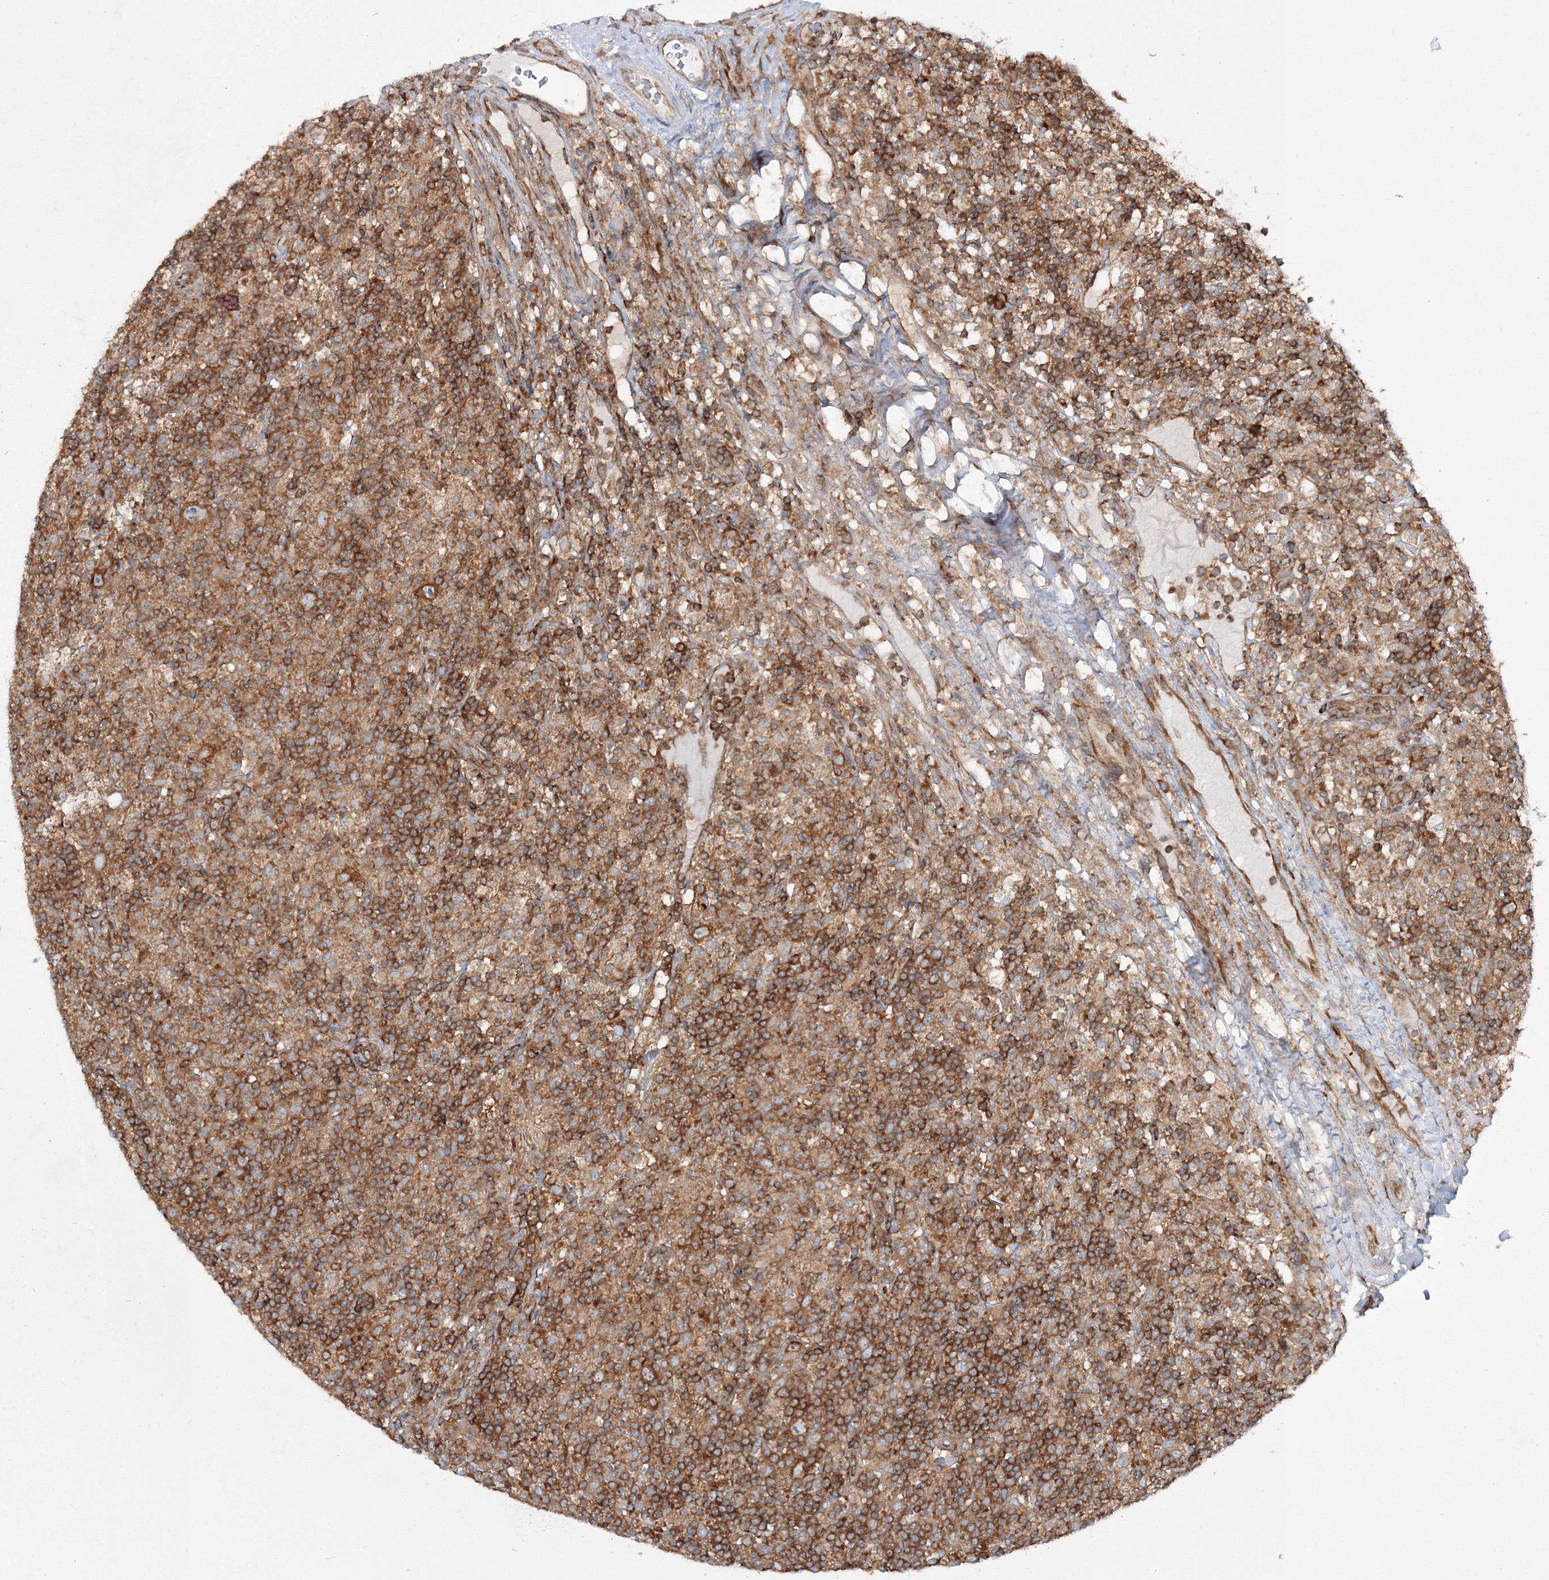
{"staining": {"intensity": "moderate", "quantity": ">75%", "location": "cytoplasmic/membranous"}, "tissue": "lymphoma", "cell_type": "Tumor cells", "image_type": "cancer", "snomed": [{"axis": "morphology", "description": "Hodgkin's disease, NOS"}, {"axis": "topography", "description": "Lymph node"}], "caption": "Human Hodgkin's disease stained with a brown dye shows moderate cytoplasmic/membranous positive staining in about >75% of tumor cells.", "gene": "HARS1", "patient": {"sex": "male", "age": 70}}